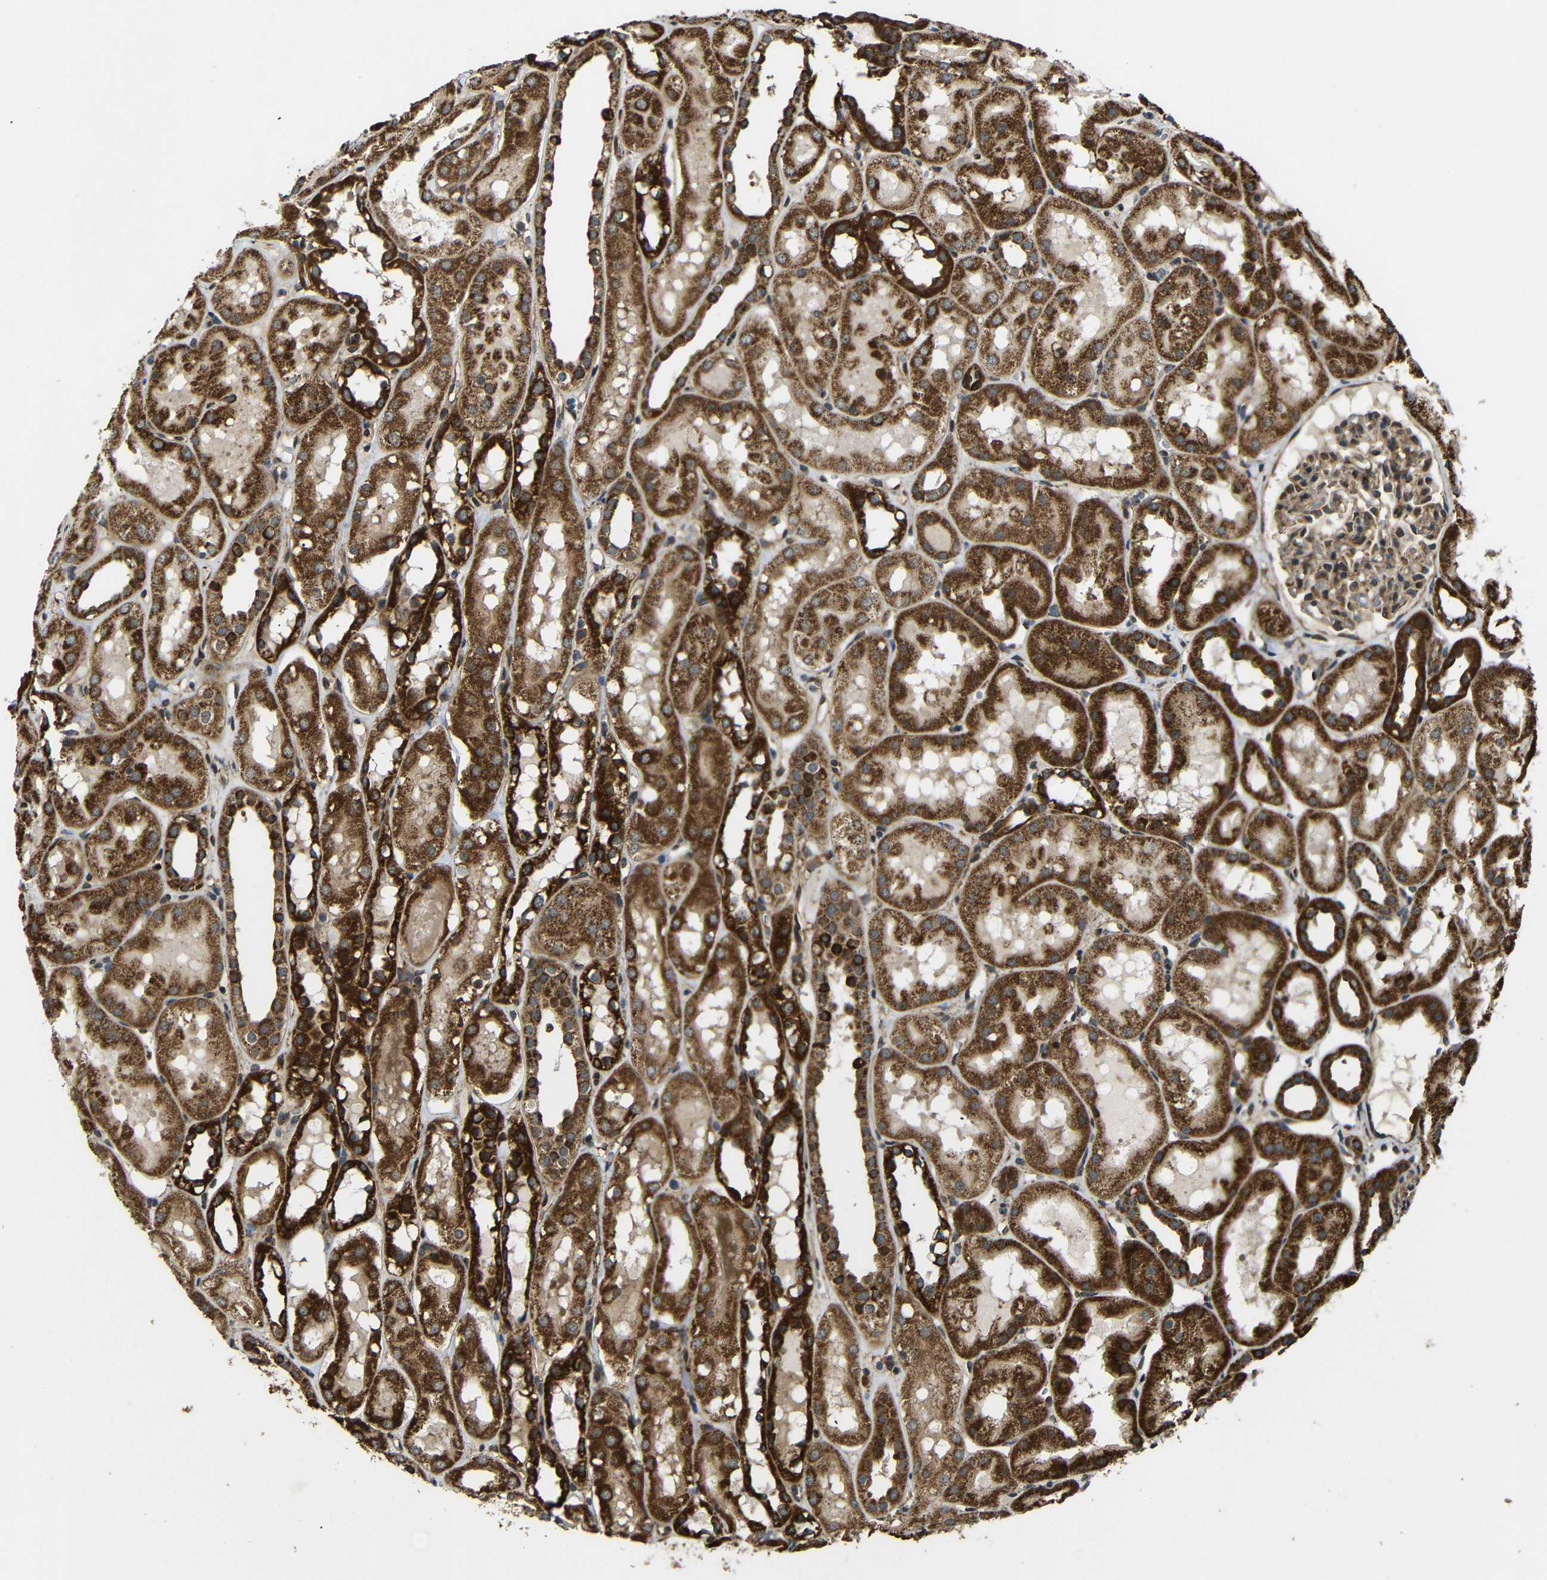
{"staining": {"intensity": "moderate", "quantity": "25%-75%", "location": "cytoplasmic/membranous"}, "tissue": "kidney", "cell_type": "Cells in glomeruli", "image_type": "normal", "snomed": [{"axis": "morphology", "description": "Normal tissue, NOS"}, {"axis": "topography", "description": "Kidney"}, {"axis": "topography", "description": "Urinary bladder"}], "caption": "Immunohistochemistry histopathology image of benign kidney: human kidney stained using immunohistochemistry shows medium levels of moderate protein expression localized specifically in the cytoplasmic/membranous of cells in glomeruli, appearing as a cytoplasmic/membranous brown color.", "gene": "KANK4", "patient": {"sex": "male", "age": 16}}